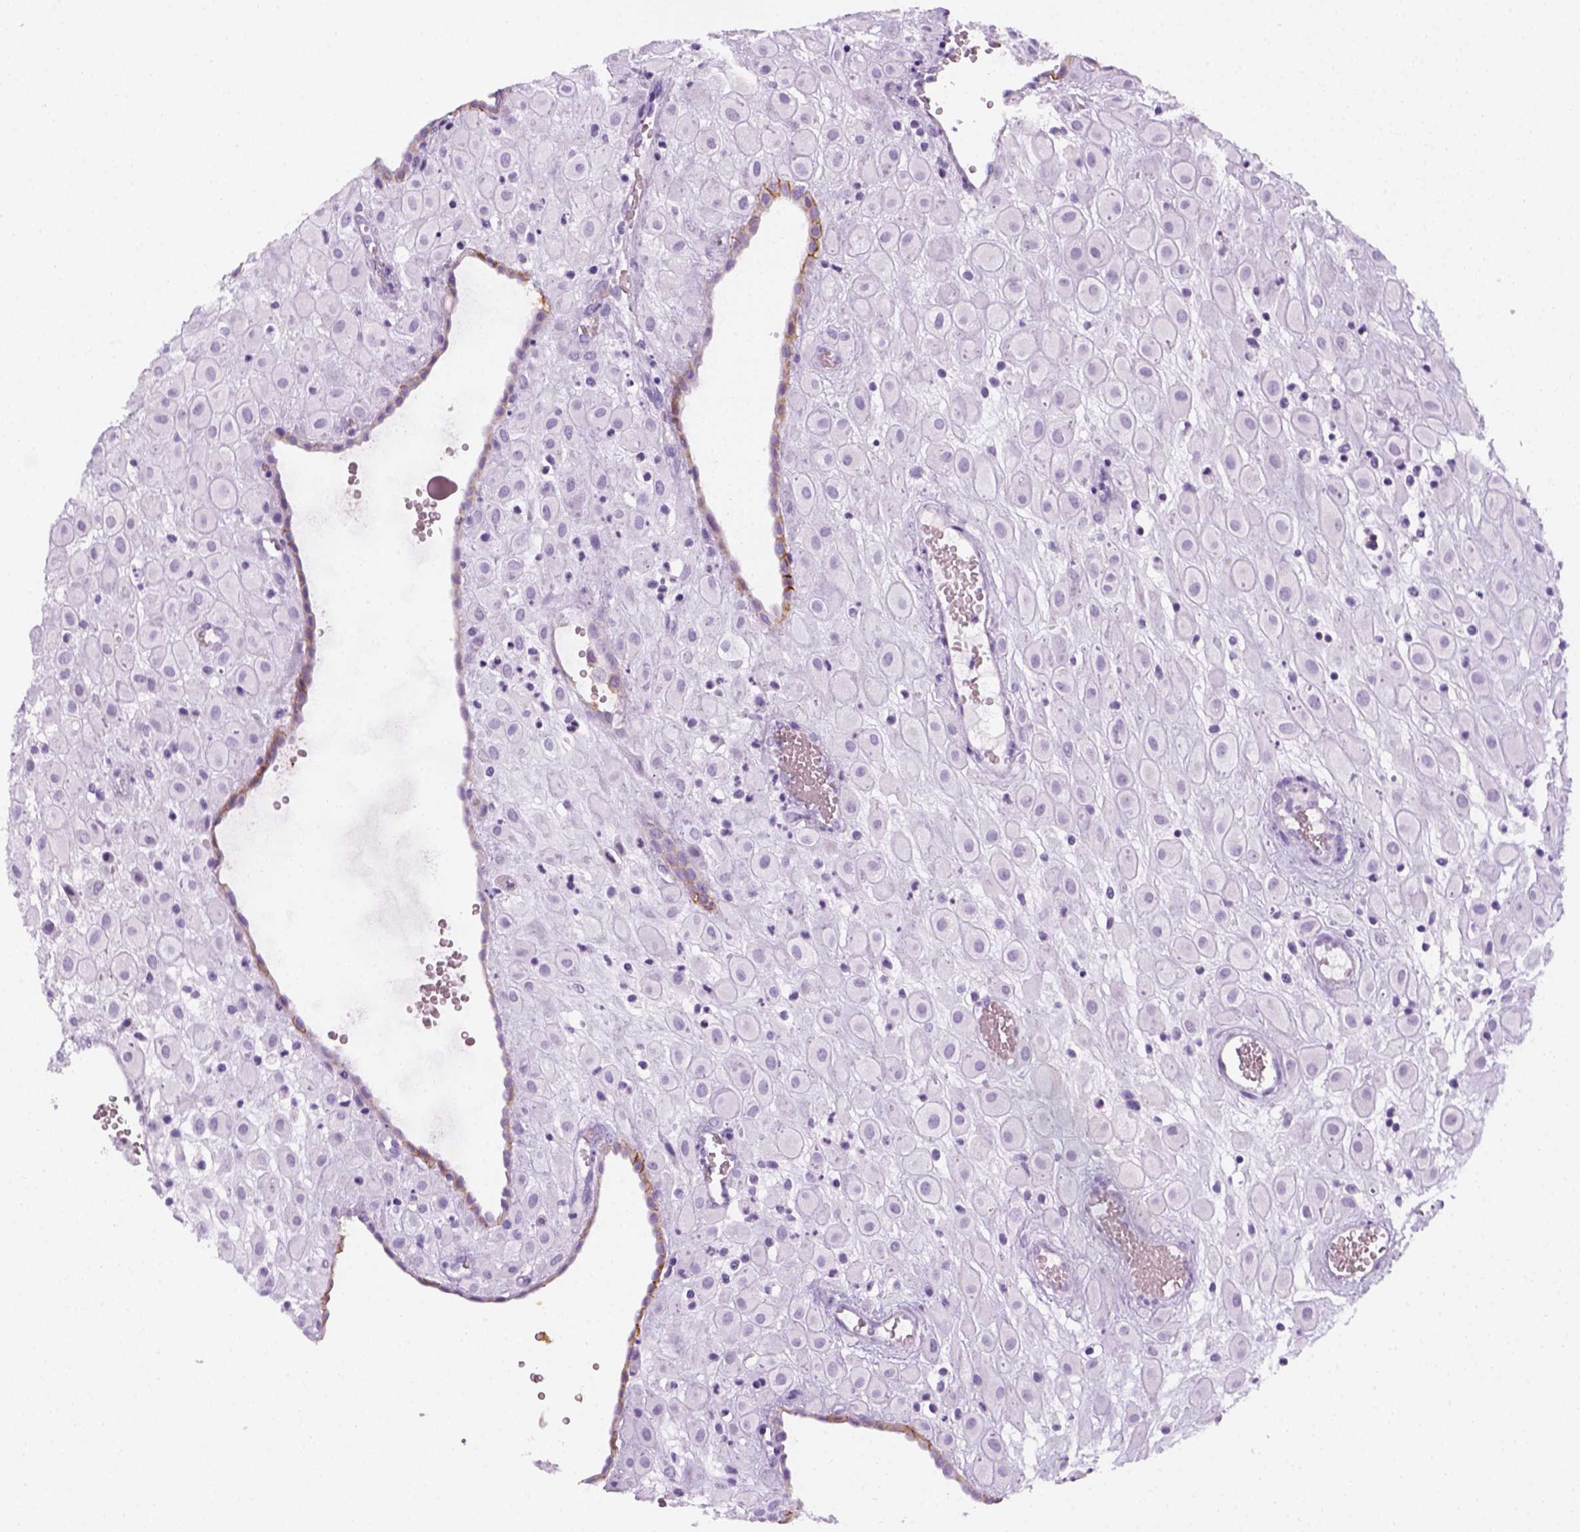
{"staining": {"intensity": "negative", "quantity": "none", "location": "none"}, "tissue": "placenta", "cell_type": "Decidual cells", "image_type": "normal", "snomed": [{"axis": "morphology", "description": "Normal tissue, NOS"}, {"axis": "topography", "description": "Placenta"}], "caption": "This photomicrograph is of benign placenta stained with immunohistochemistry (IHC) to label a protein in brown with the nuclei are counter-stained blue. There is no staining in decidual cells.", "gene": "AQP3", "patient": {"sex": "female", "age": 24}}